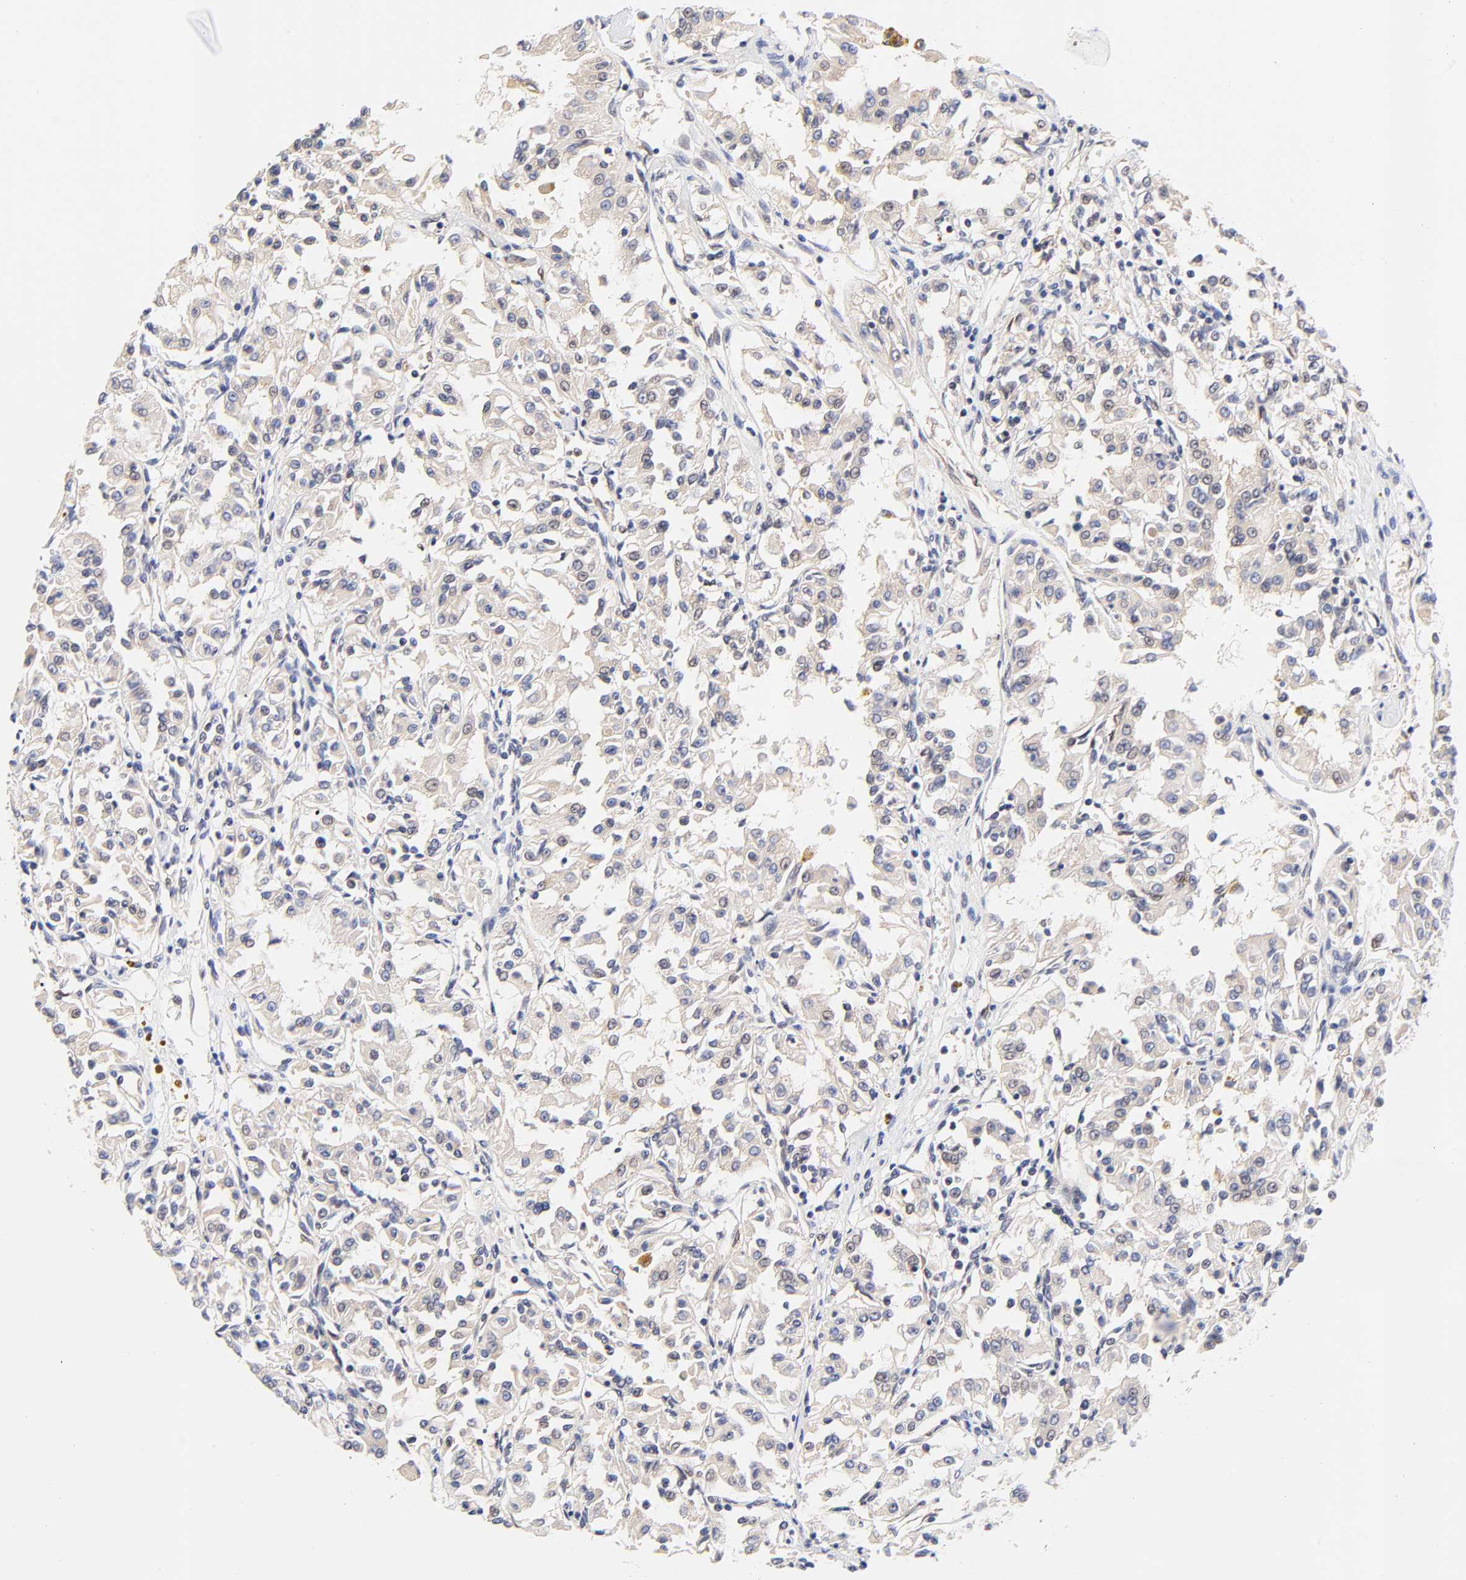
{"staining": {"intensity": "weak", "quantity": "25%-75%", "location": "cytoplasmic/membranous"}, "tissue": "renal cancer", "cell_type": "Tumor cells", "image_type": "cancer", "snomed": [{"axis": "morphology", "description": "Adenocarcinoma, NOS"}, {"axis": "topography", "description": "Kidney"}], "caption": "Immunohistochemical staining of renal adenocarcinoma reveals weak cytoplasmic/membranous protein expression in about 25%-75% of tumor cells.", "gene": "TXNL1", "patient": {"sex": "male", "age": 78}}